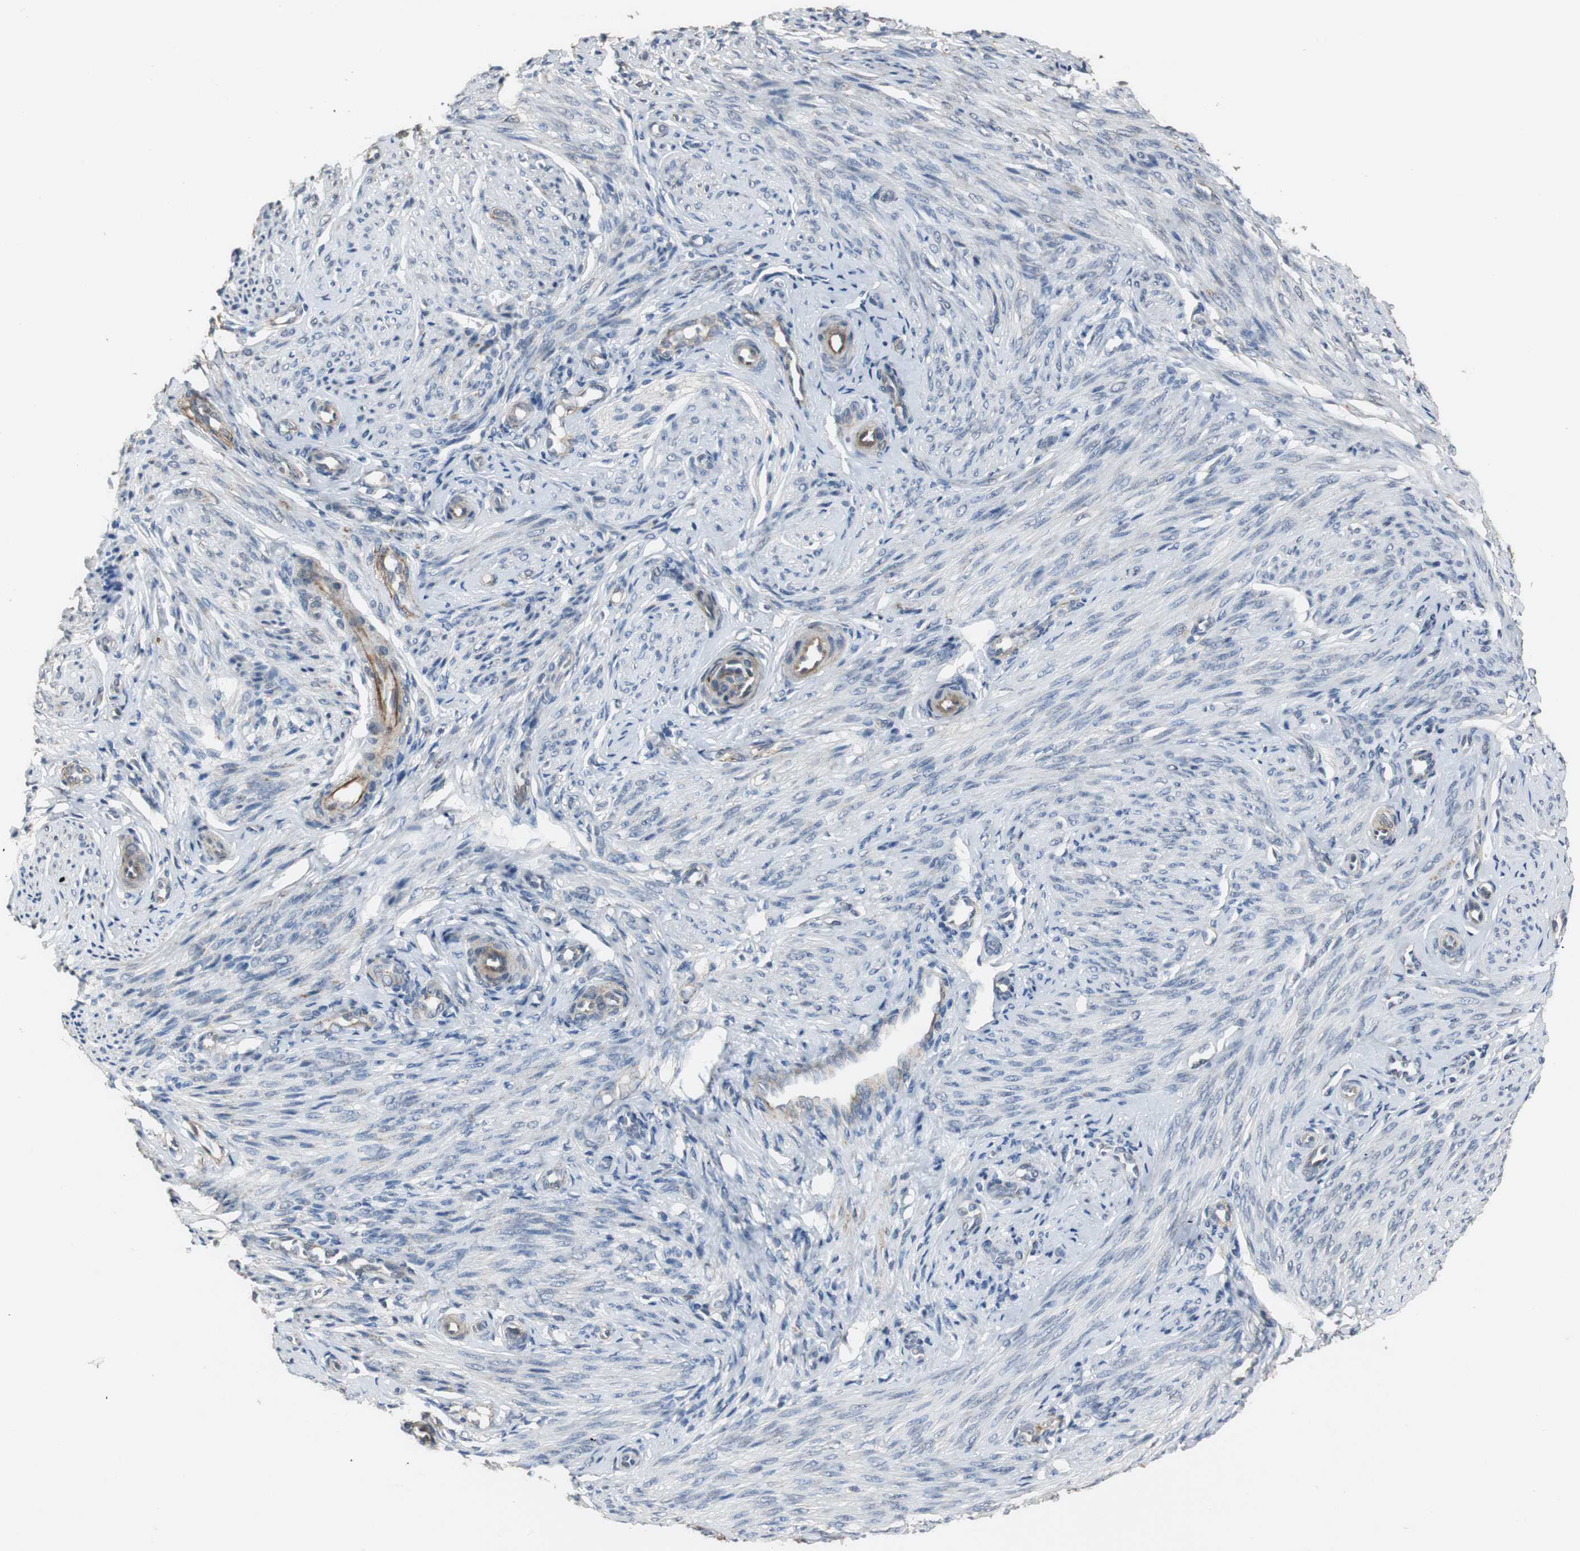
{"staining": {"intensity": "weak", "quantity": ">75%", "location": "cytoplasmic/membranous"}, "tissue": "endometrium", "cell_type": "Cells in endometrial stroma", "image_type": "normal", "snomed": [{"axis": "morphology", "description": "Normal tissue, NOS"}, {"axis": "topography", "description": "Endometrium"}], "caption": "IHC (DAB) staining of normal human endometrium displays weak cytoplasmic/membranous protein expression in about >75% of cells in endometrial stroma. IHC stains the protein in brown and the nuclei are stained blue.", "gene": "JTB", "patient": {"sex": "female", "age": 27}}